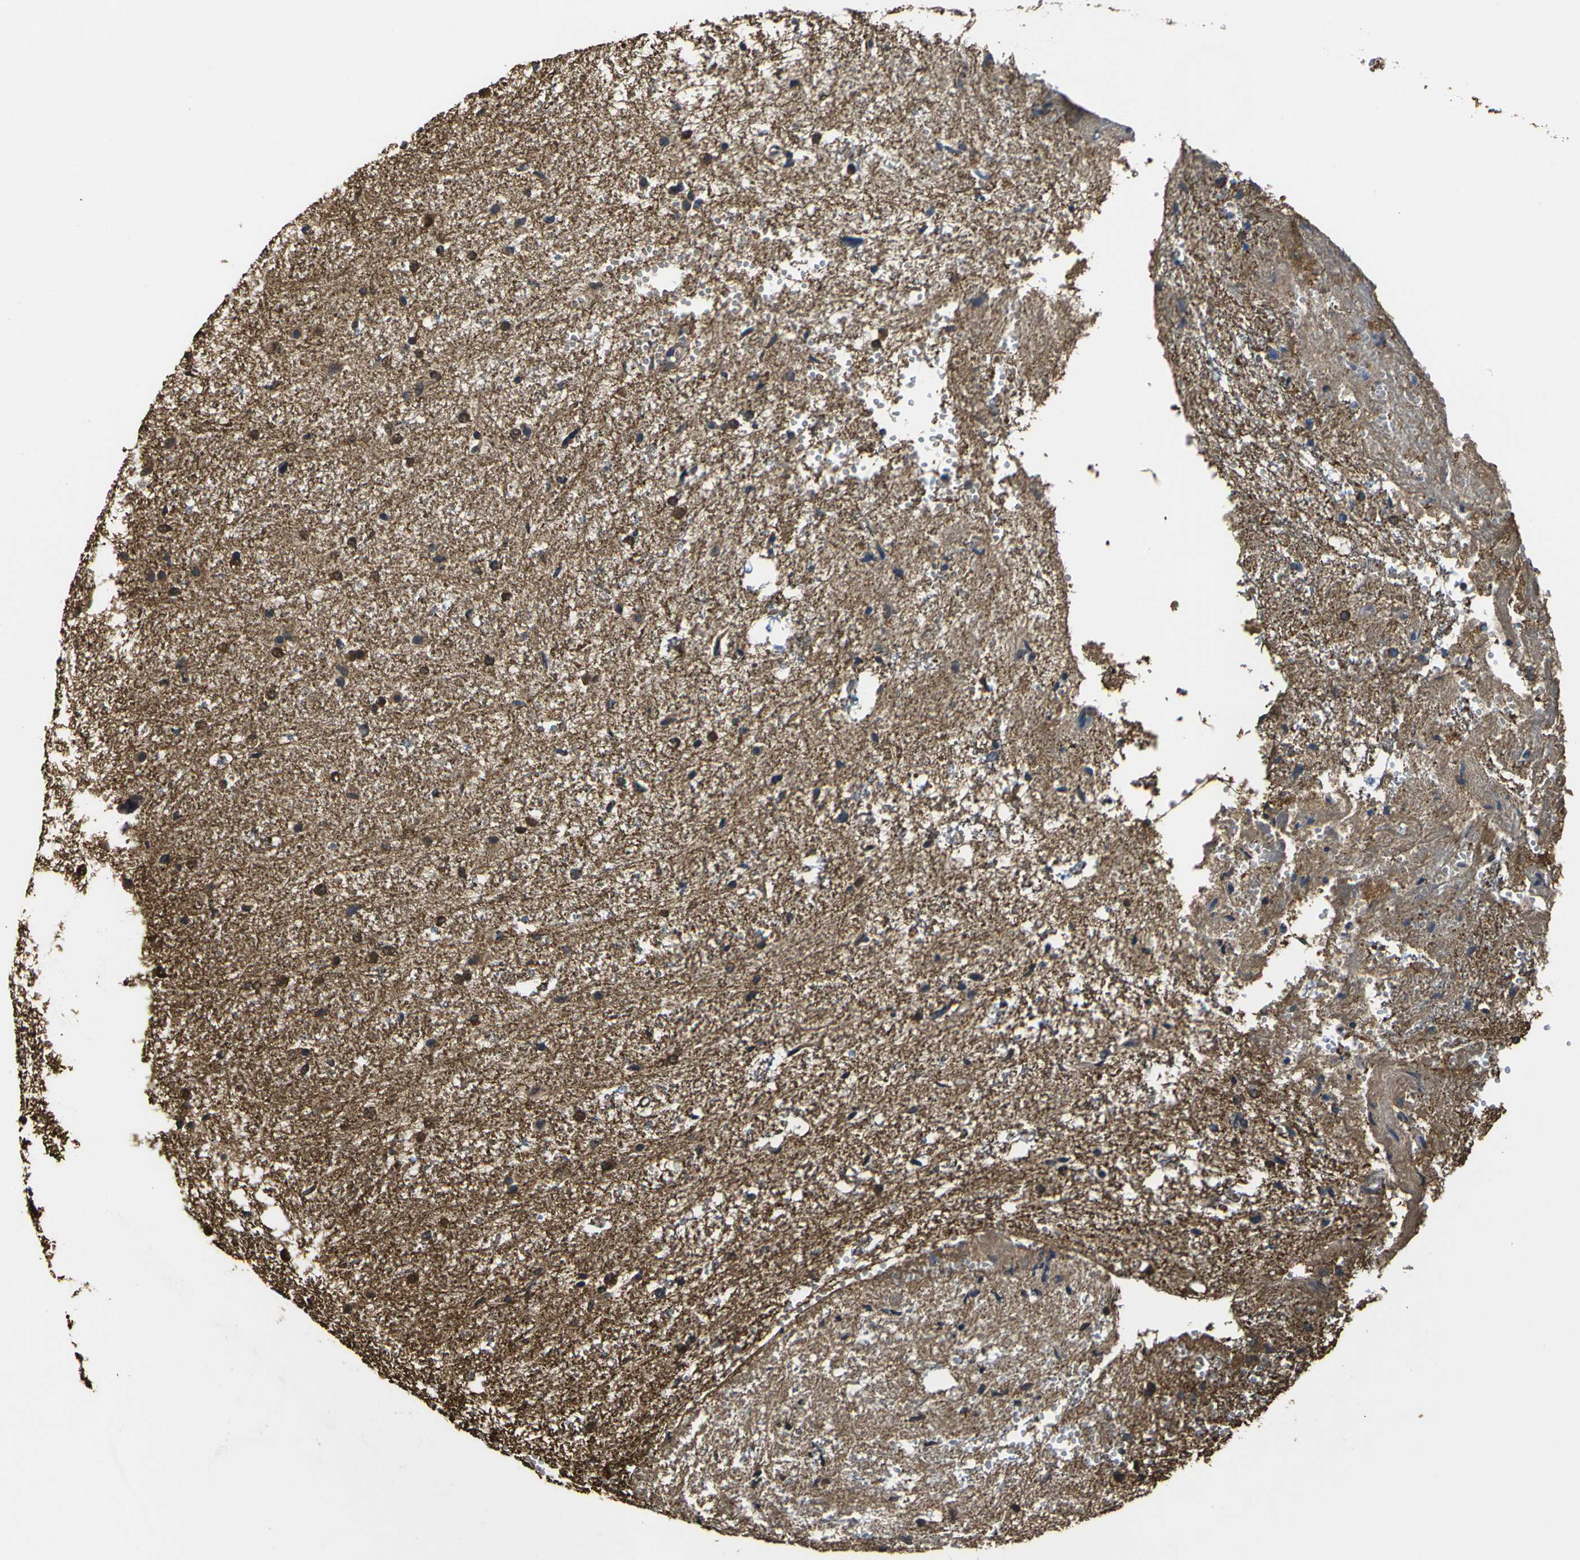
{"staining": {"intensity": "strong", "quantity": "25%-75%", "location": "nuclear"}, "tissue": "glioma", "cell_type": "Tumor cells", "image_type": "cancer", "snomed": [{"axis": "morphology", "description": "Glioma, malignant, High grade"}, {"axis": "topography", "description": "Brain"}], "caption": "Protein expression analysis of human glioma reveals strong nuclear expression in about 25%-75% of tumor cells.", "gene": "TUBB", "patient": {"sex": "female", "age": 59}}